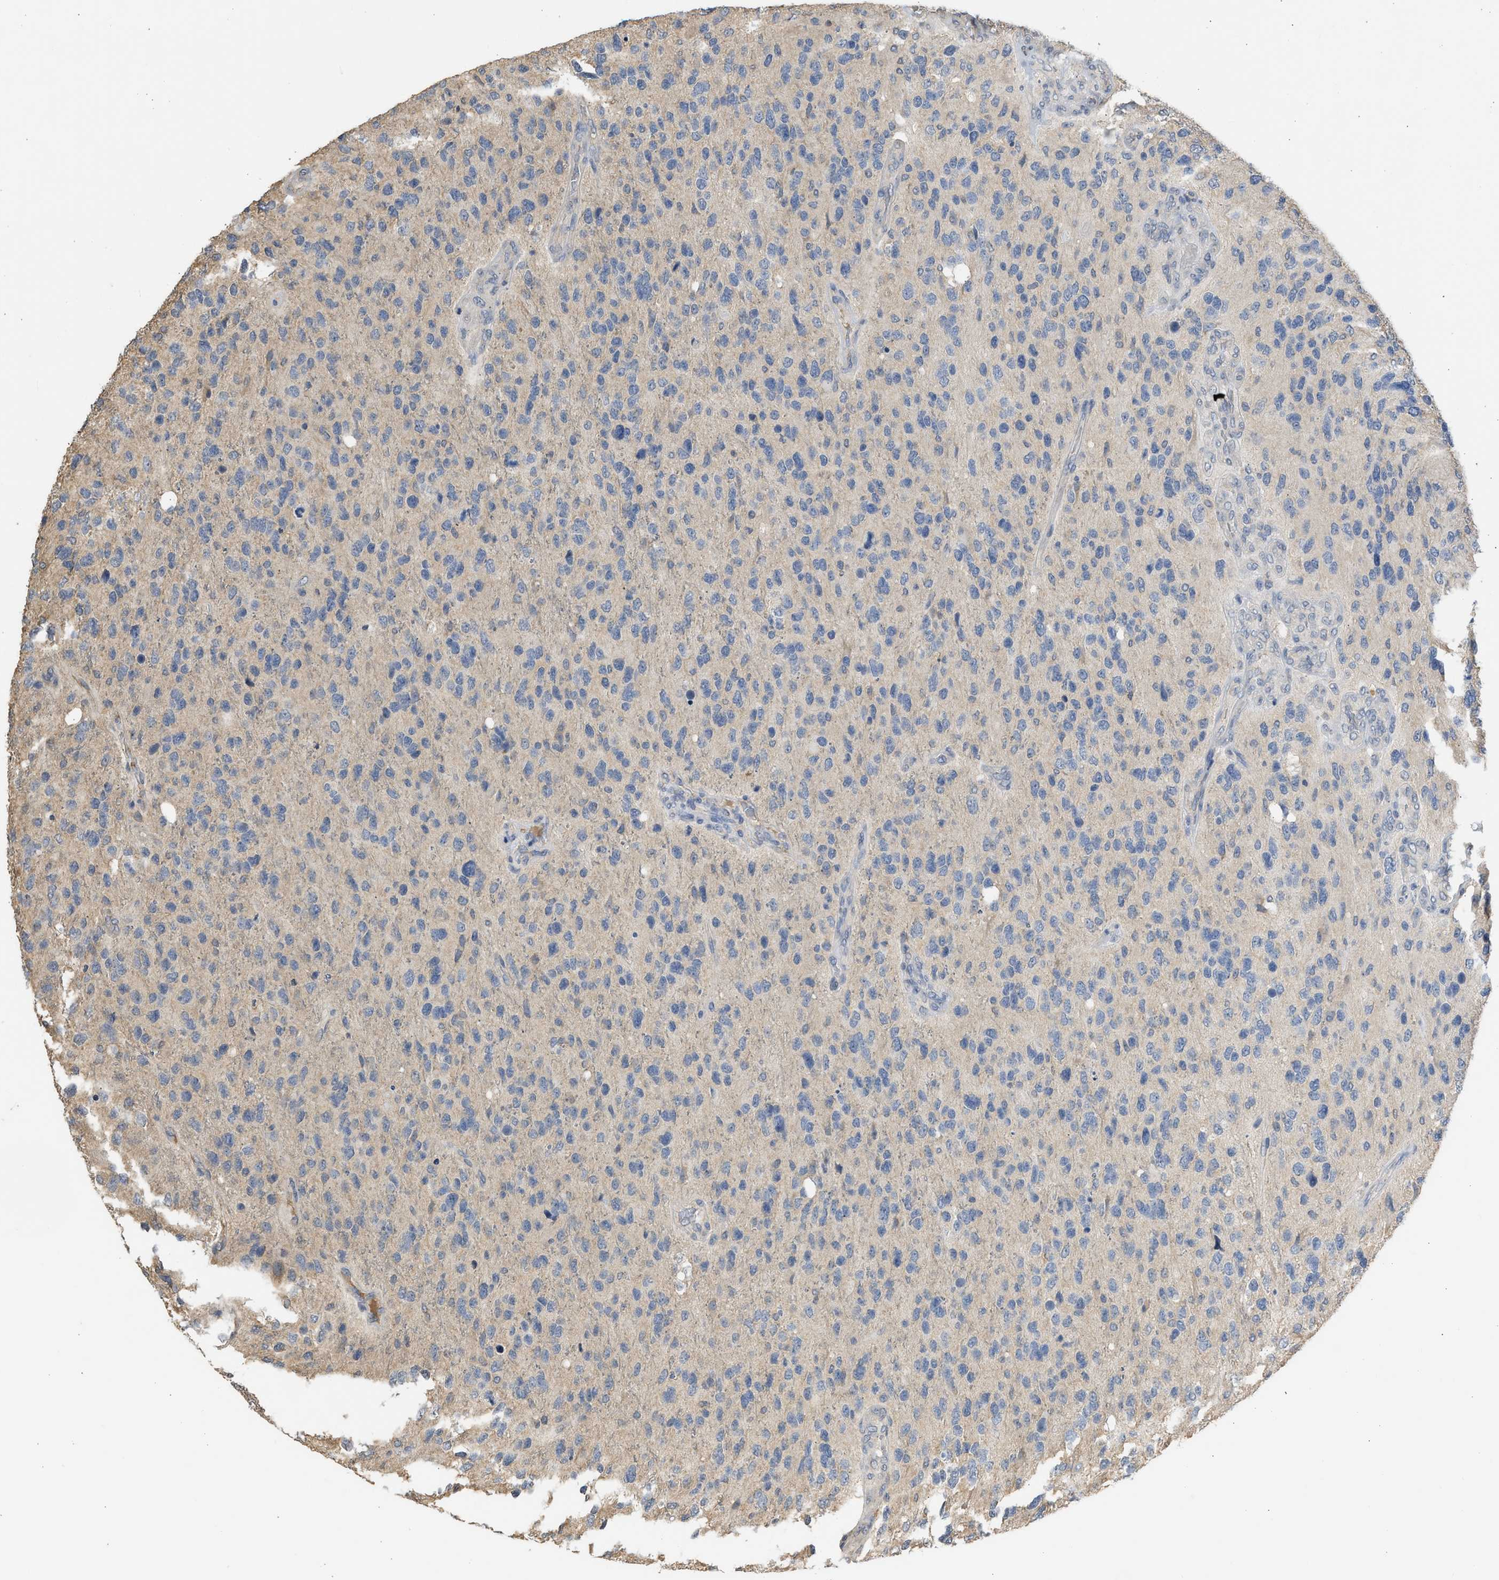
{"staining": {"intensity": "negative", "quantity": "none", "location": "none"}, "tissue": "glioma", "cell_type": "Tumor cells", "image_type": "cancer", "snomed": [{"axis": "morphology", "description": "Glioma, malignant, High grade"}, {"axis": "topography", "description": "Brain"}], "caption": "IHC of malignant high-grade glioma demonstrates no expression in tumor cells.", "gene": "SULT2A1", "patient": {"sex": "female", "age": 58}}